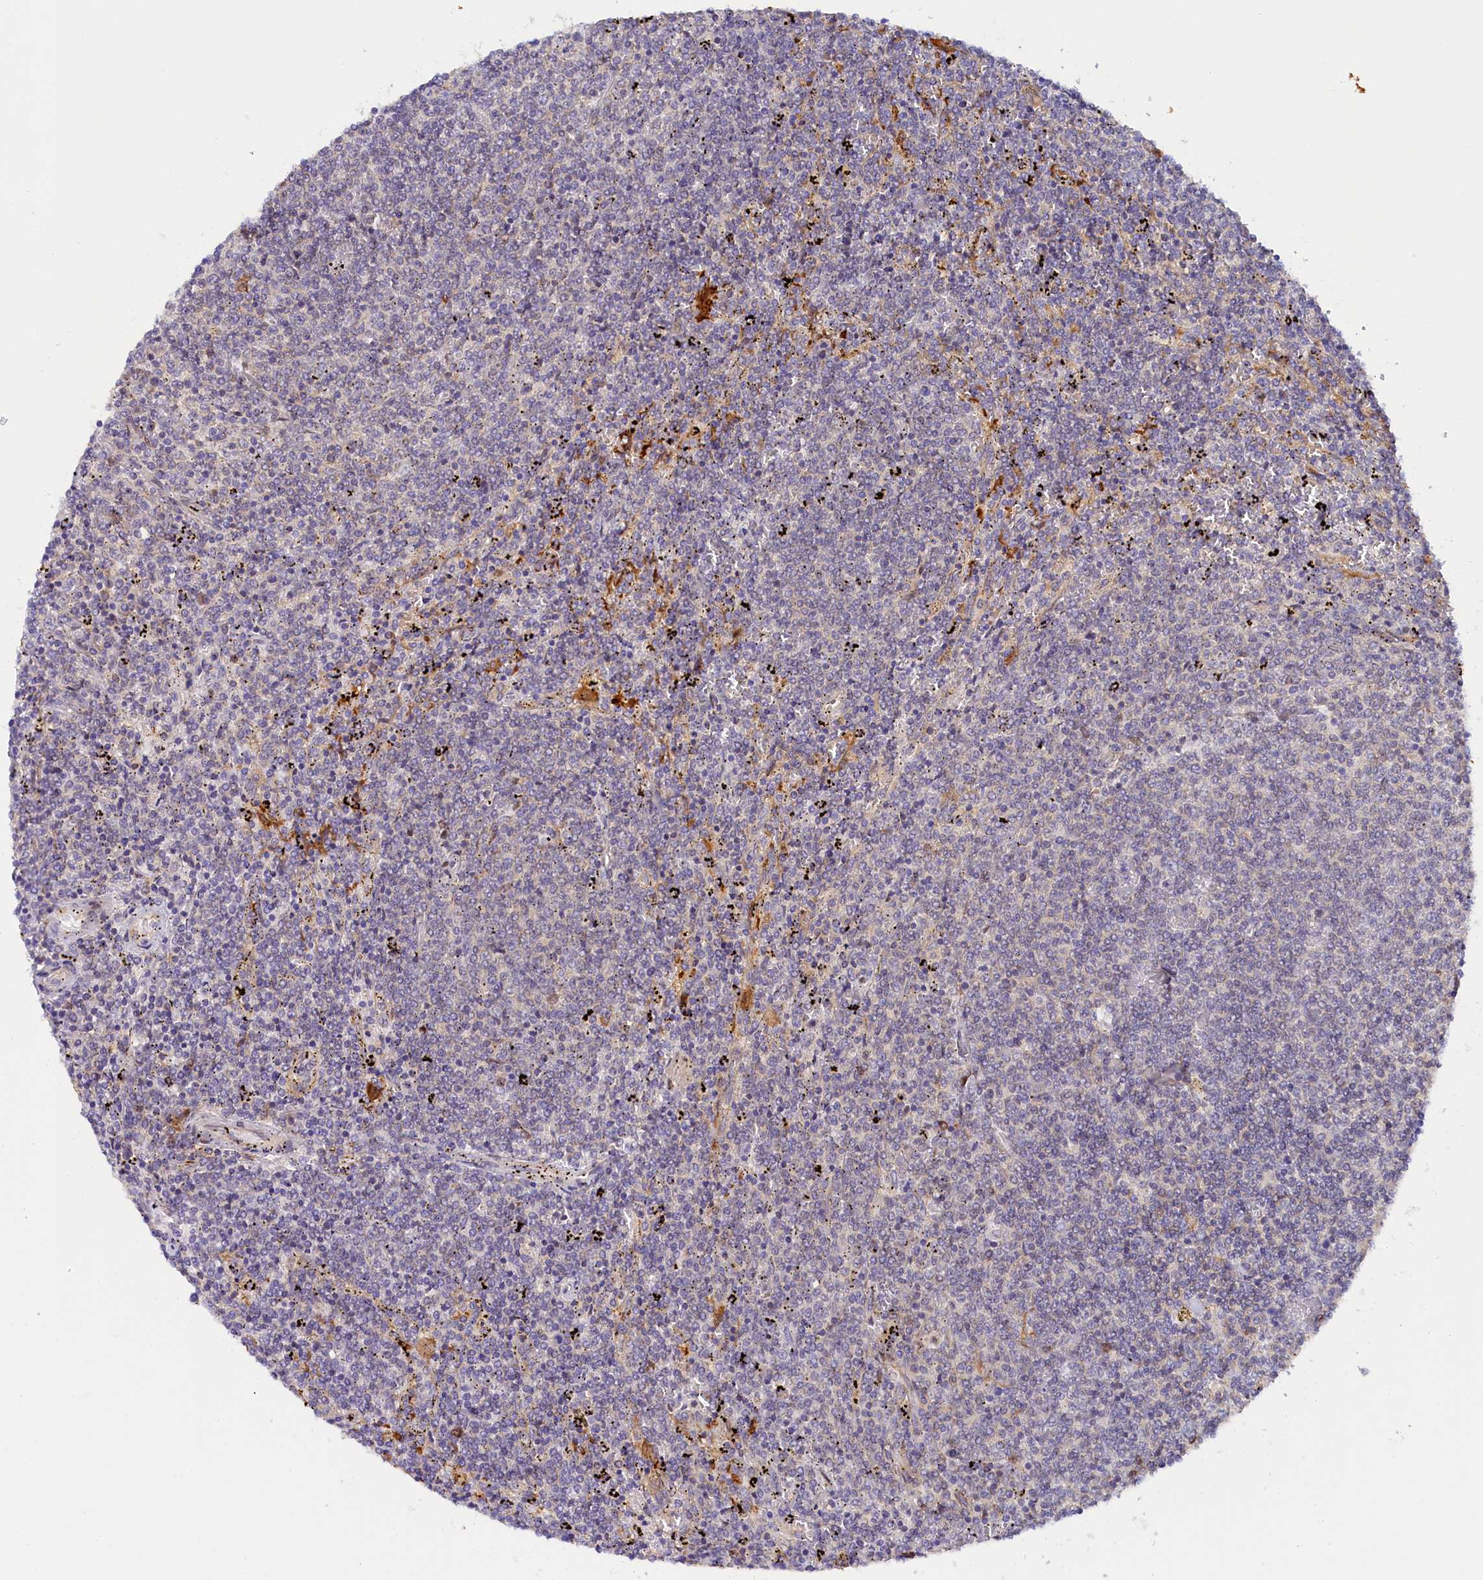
{"staining": {"intensity": "negative", "quantity": "none", "location": "none"}, "tissue": "lymphoma", "cell_type": "Tumor cells", "image_type": "cancer", "snomed": [{"axis": "morphology", "description": "Malignant lymphoma, non-Hodgkin's type, Low grade"}, {"axis": "topography", "description": "Spleen"}], "caption": "Lymphoma was stained to show a protein in brown. There is no significant staining in tumor cells.", "gene": "KATNB1", "patient": {"sex": "female", "age": 50}}